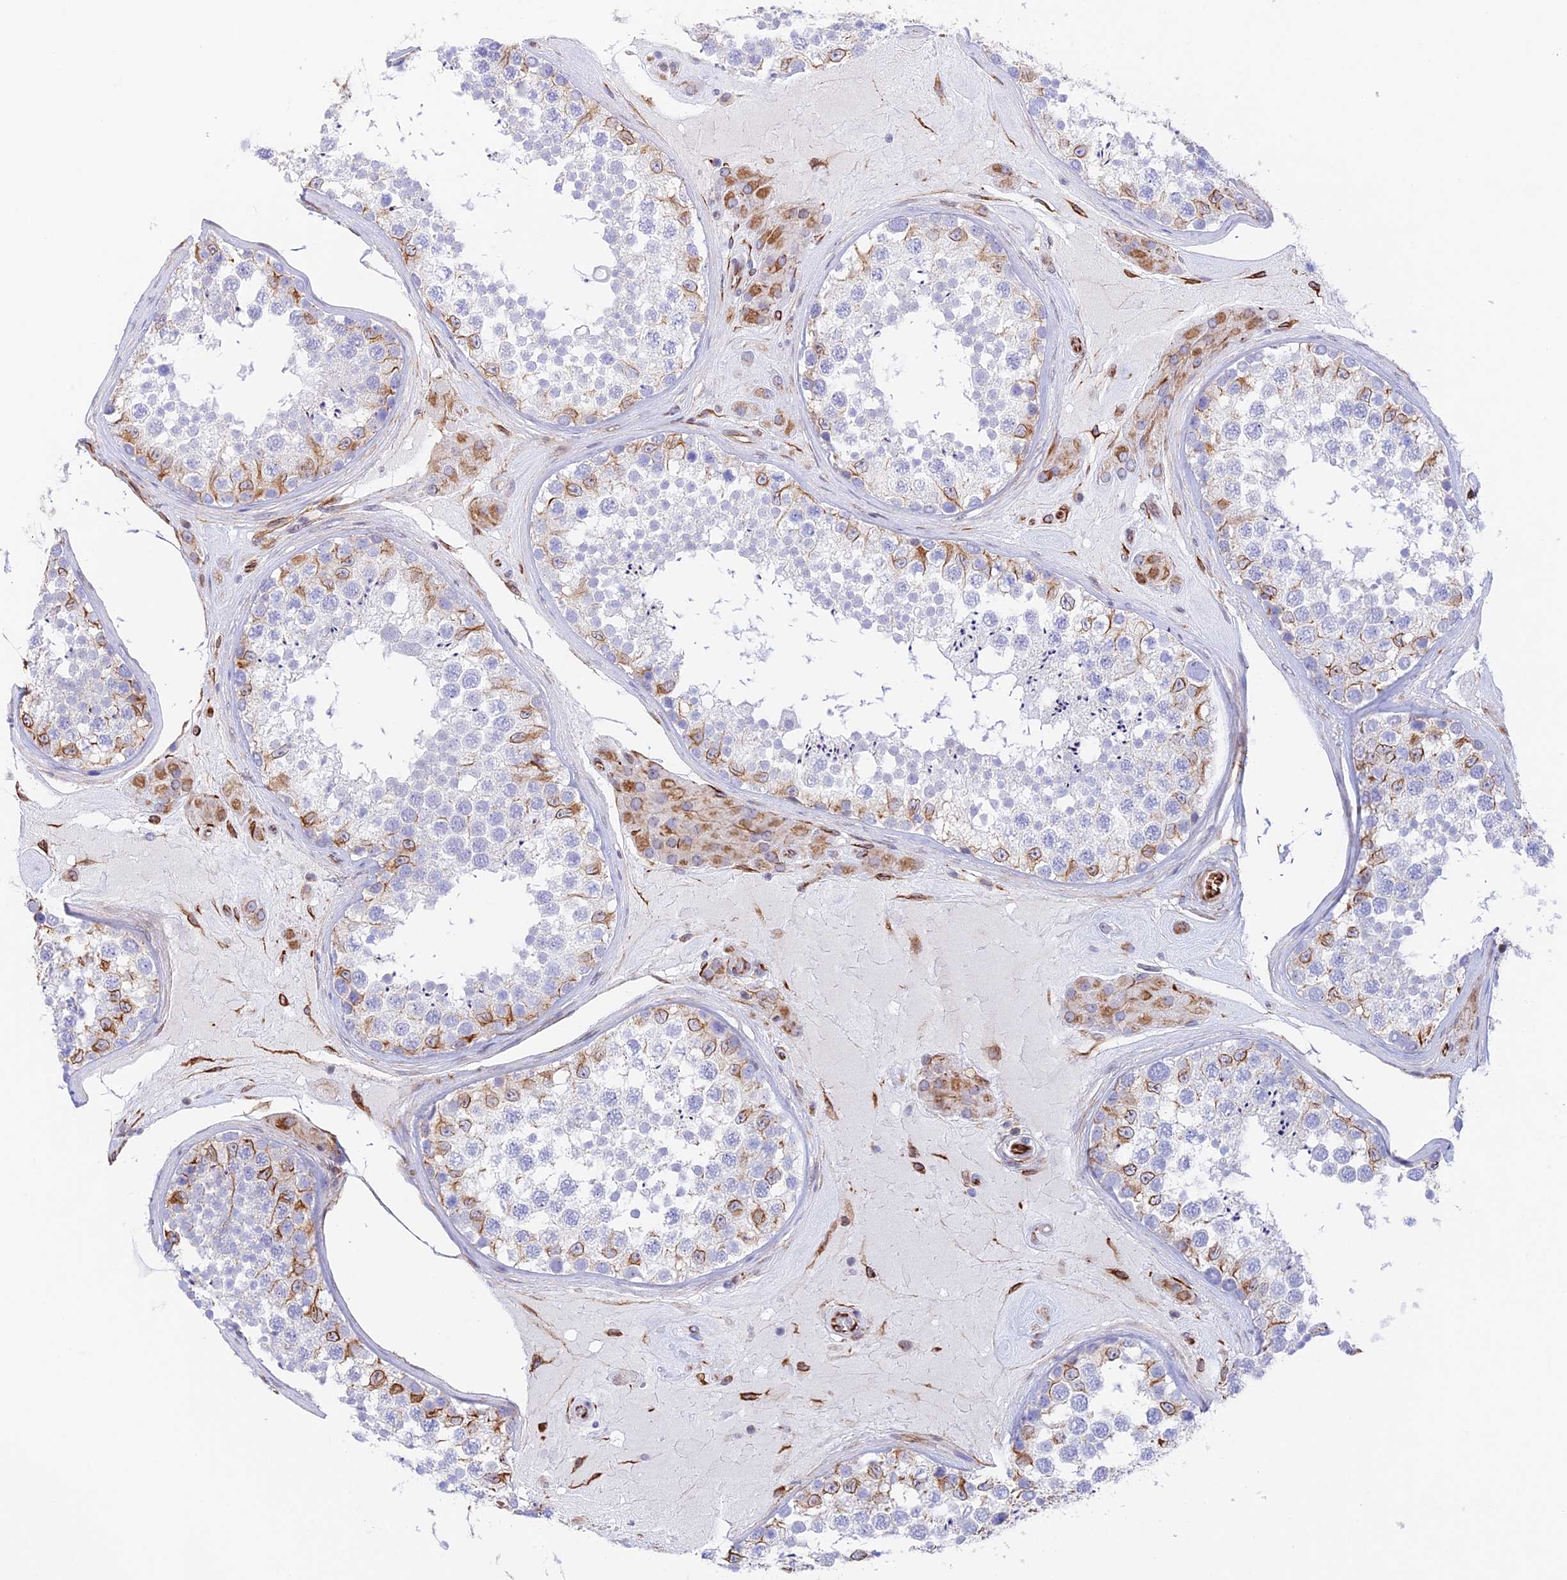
{"staining": {"intensity": "moderate", "quantity": "<25%", "location": "cytoplasmic/membranous"}, "tissue": "testis", "cell_type": "Cells in seminiferous ducts", "image_type": "normal", "snomed": [{"axis": "morphology", "description": "Normal tissue, NOS"}, {"axis": "topography", "description": "Testis"}], "caption": "Cells in seminiferous ducts reveal low levels of moderate cytoplasmic/membranous positivity in about <25% of cells in unremarkable testis.", "gene": "ZNF652", "patient": {"sex": "male", "age": 46}}